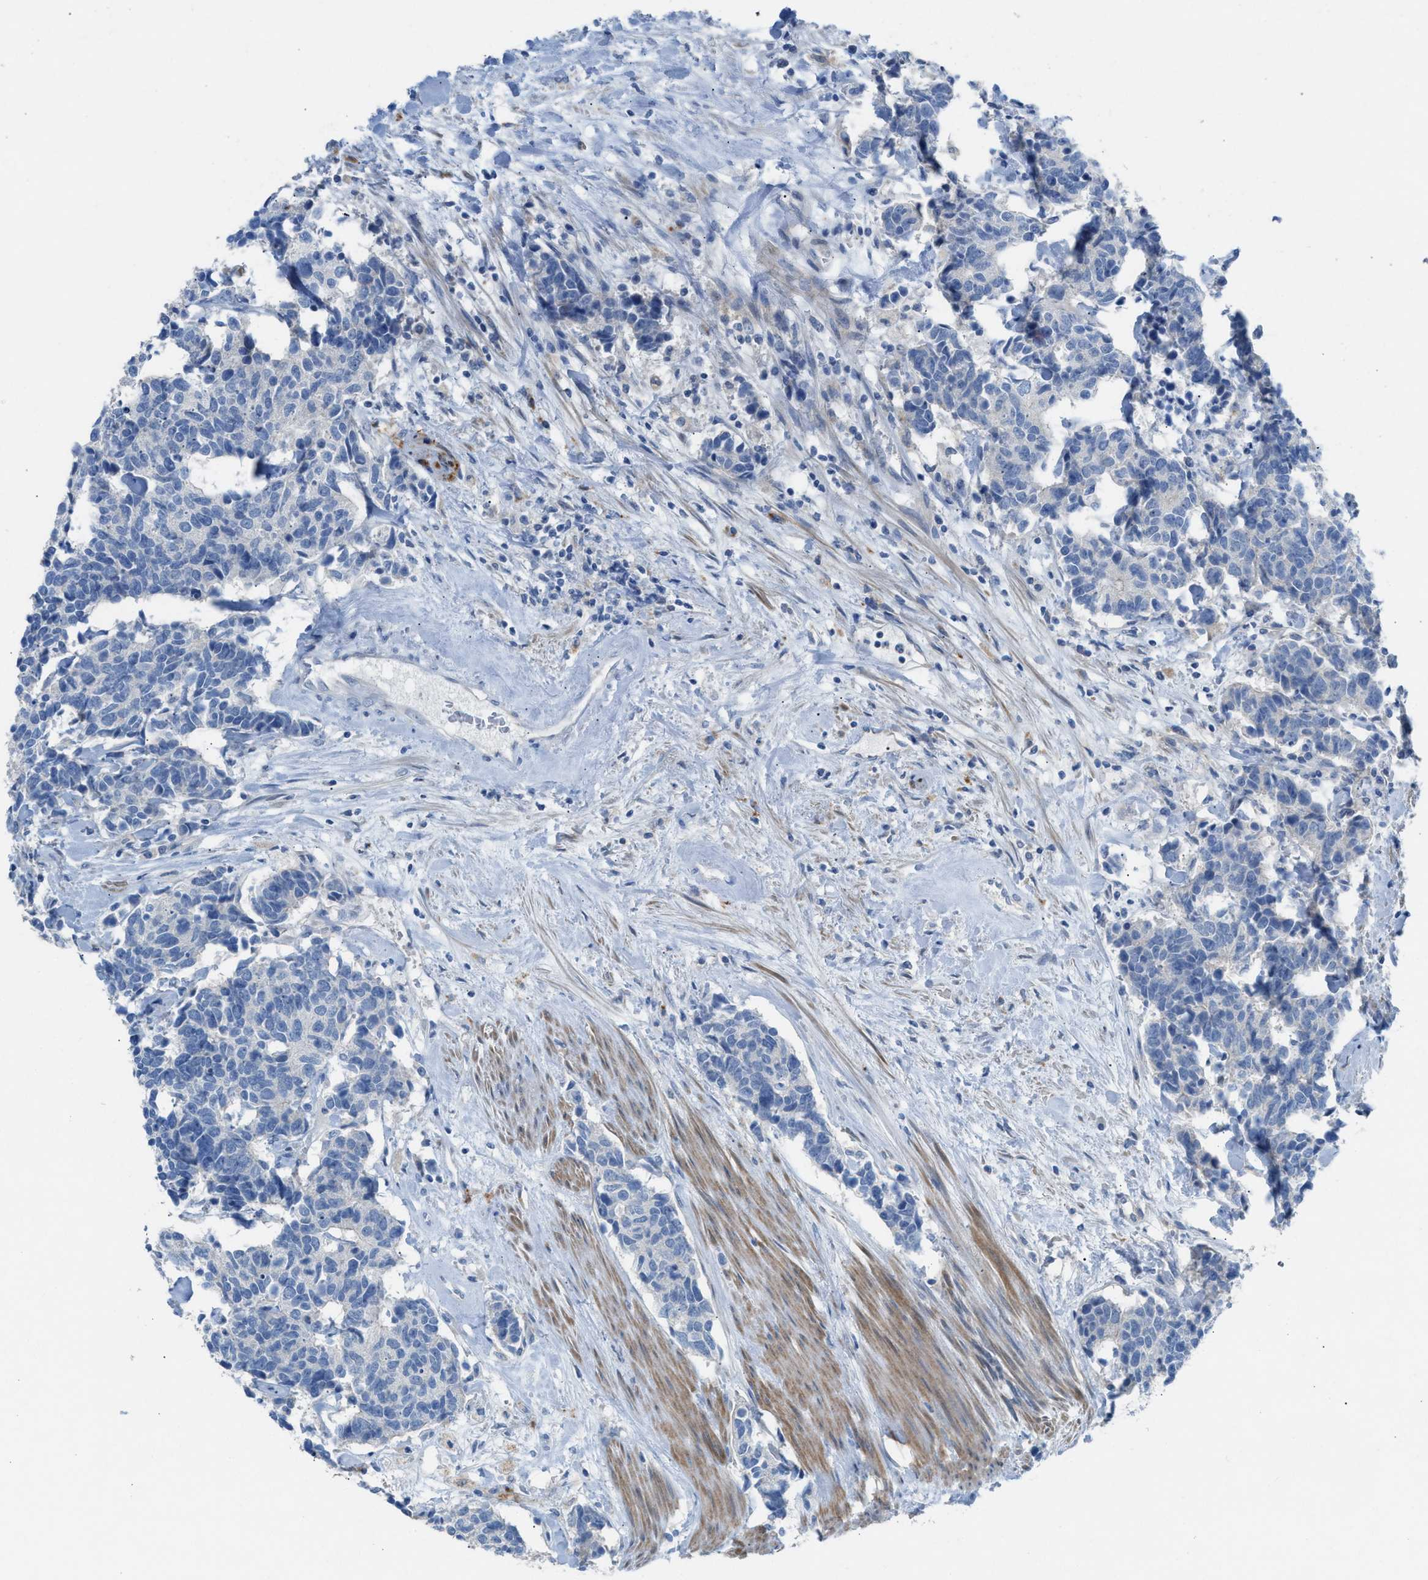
{"staining": {"intensity": "negative", "quantity": "none", "location": "none"}, "tissue": "carcinoid", "cell_type": "Tumor cells", "image_type": "cancer", "snomed": [{"axis": "morphology", "description": "Carcinoma, NOS"}, {"axis": "morphology", "description": "Carcinoid, malignant, NOS"}, {"axis": "topography", "description": "Urinary bladder"}], "caption": "Tumor cells are negative for brown protein staining in carcinoid.", "gene": "ASPA", "patient": {"sex": "male", "age": 57}}